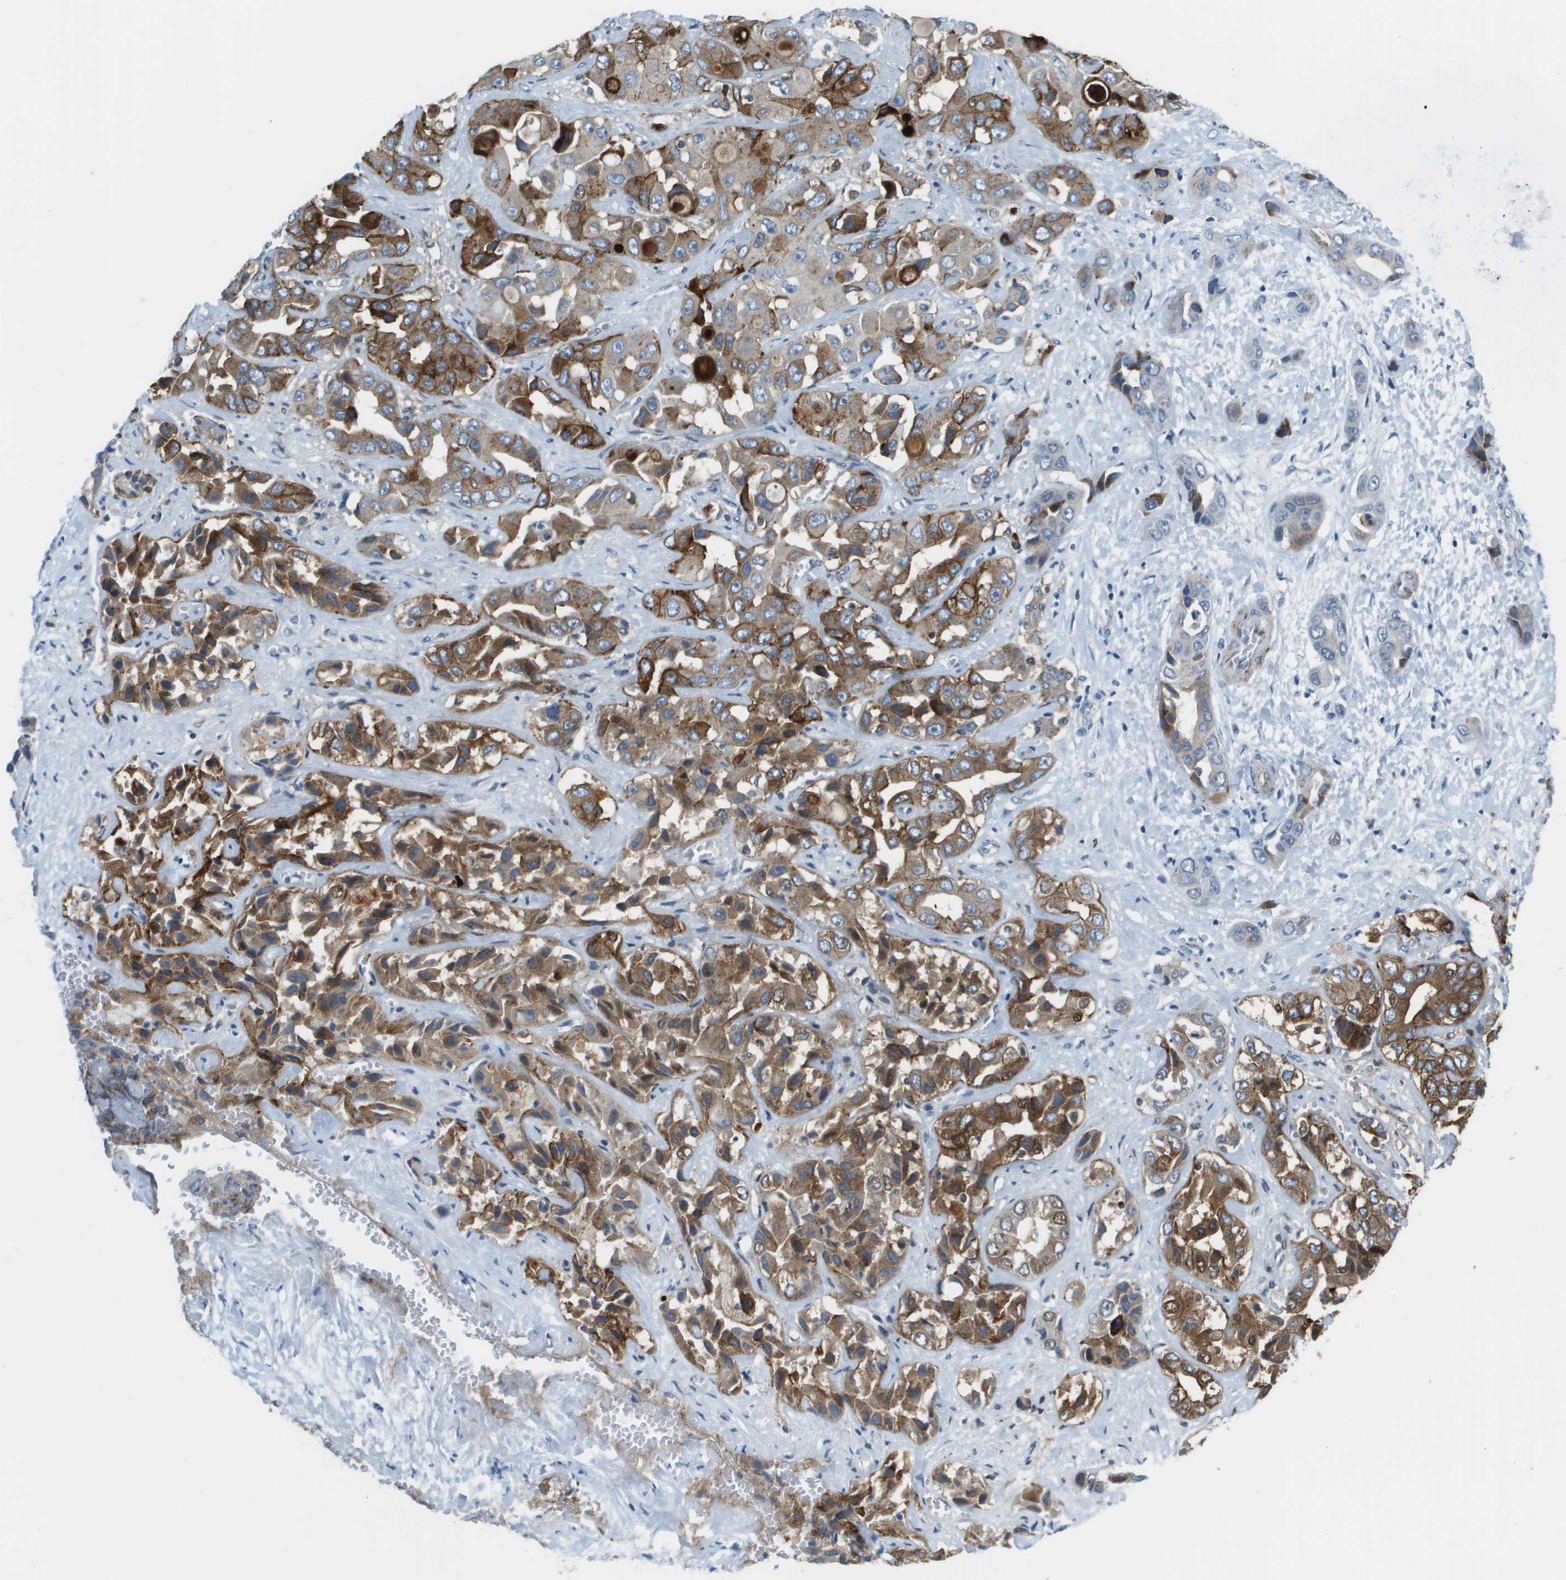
{"staining": {"intensity": "moderate", "quantity": ">75%", "location": "cytoplasmic/membranous"}, "tissue": "liver cancer", "cell_type": "Tumor cells", "image_type": "cancer", "snomed": [{"axis": "morphology", "description": "Cholangiocarcinoma"}, {"axis": "topography", "description": "Liver"}], "caption": "Human liver cancer (cholangiocarcinoma) stained with a protein marker exhibits moderate staining in tumor cells.", "gene": "SDC1", "patient": {"sex": "female", "age": 52}}